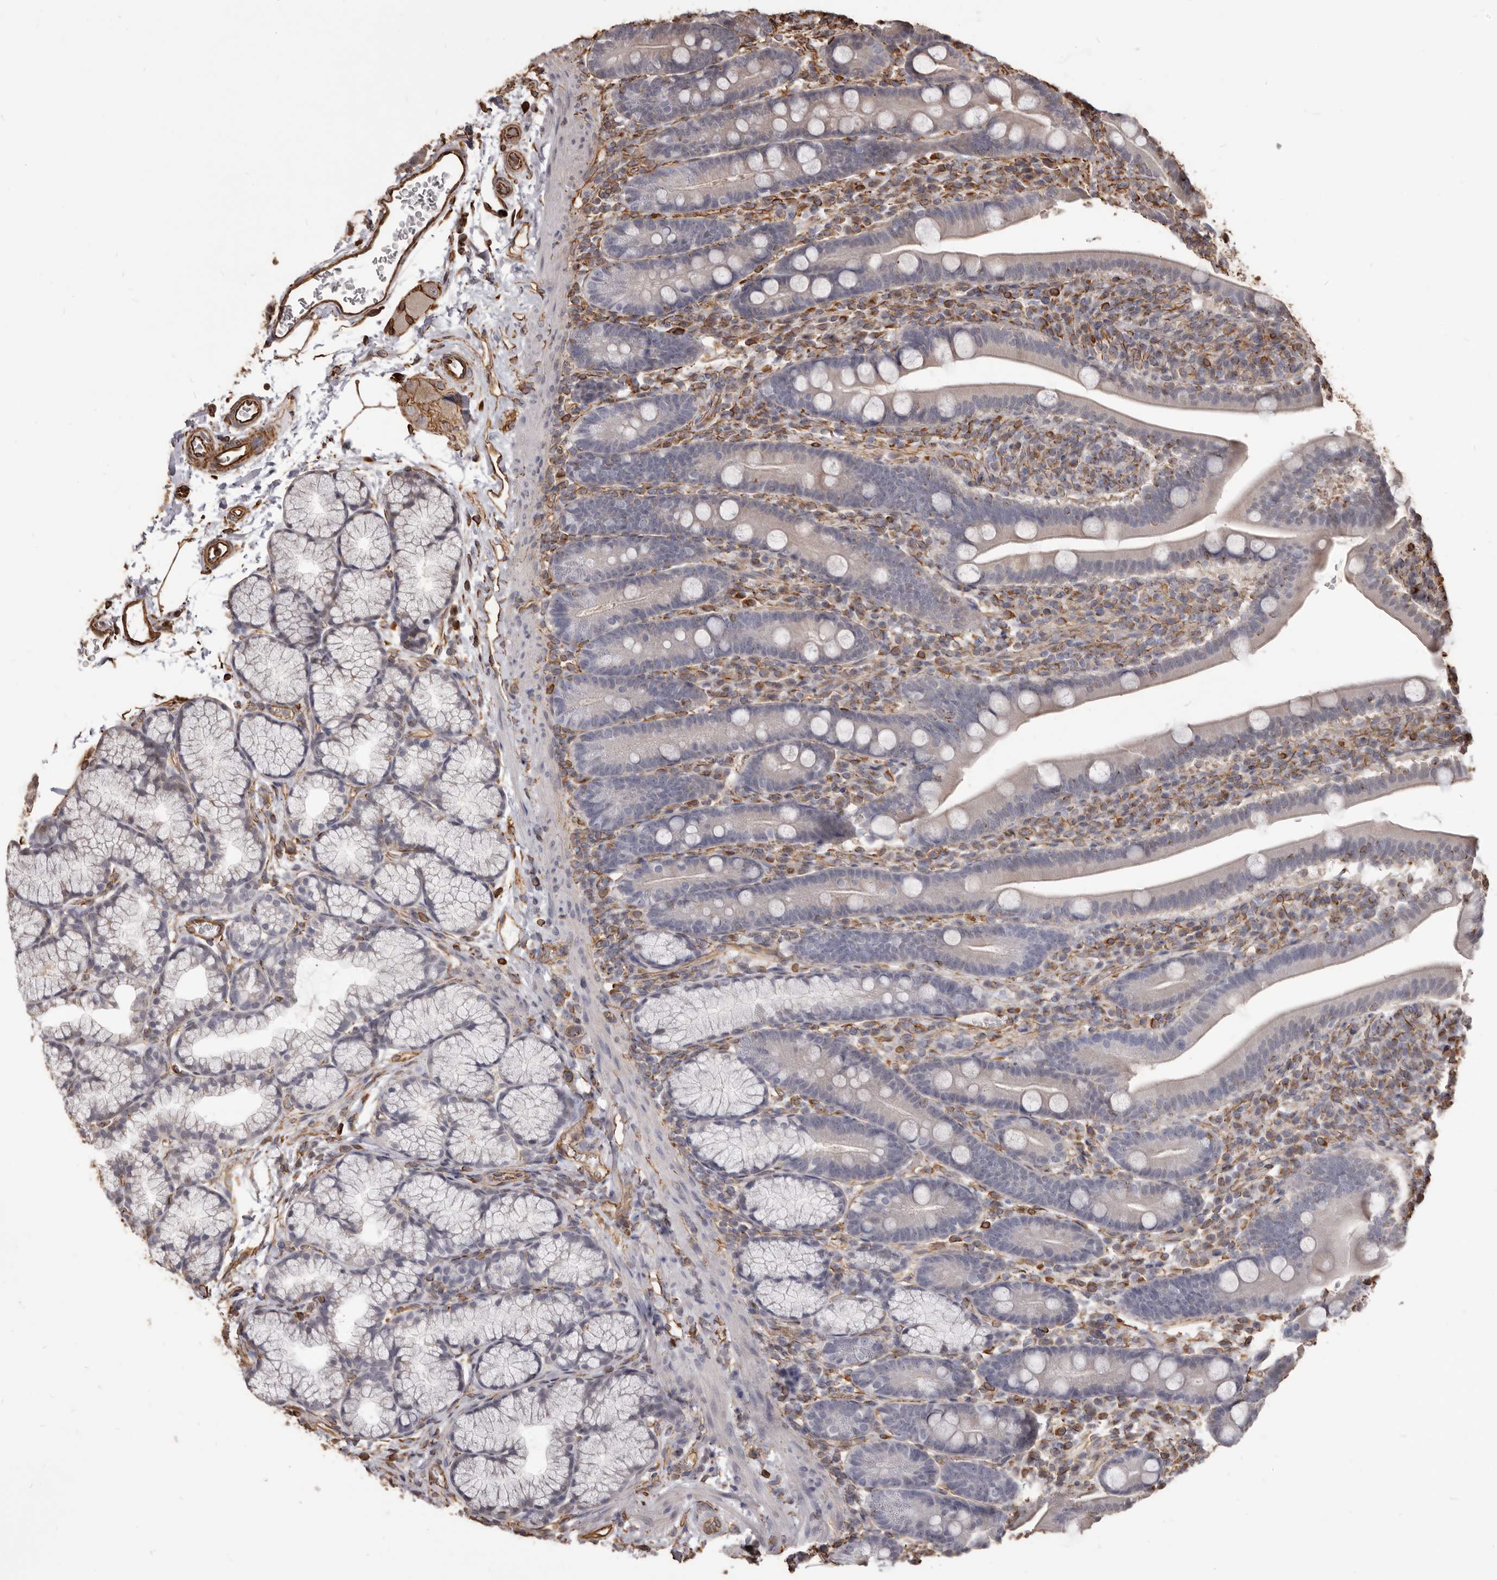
{"staining": {"intensity": "negative", "quantity": "none", "location": "none"}, "tissue": "duodenum", "cell_type": "Glandular cells", "image_type": "normal", "snomed": [{"axis": "morphology", "description": "Normal tissue, NOS"}, {"axis": "topography", "description": "Duodenum"}], "caption": "DAB (3,3'-diaminobenzidine) immunohistochemical staining of normal human duodenum demonstrates no significant expression in glandular cells.", "gene": "MTURN", "patient": {"sex": "male", "age": 35}}